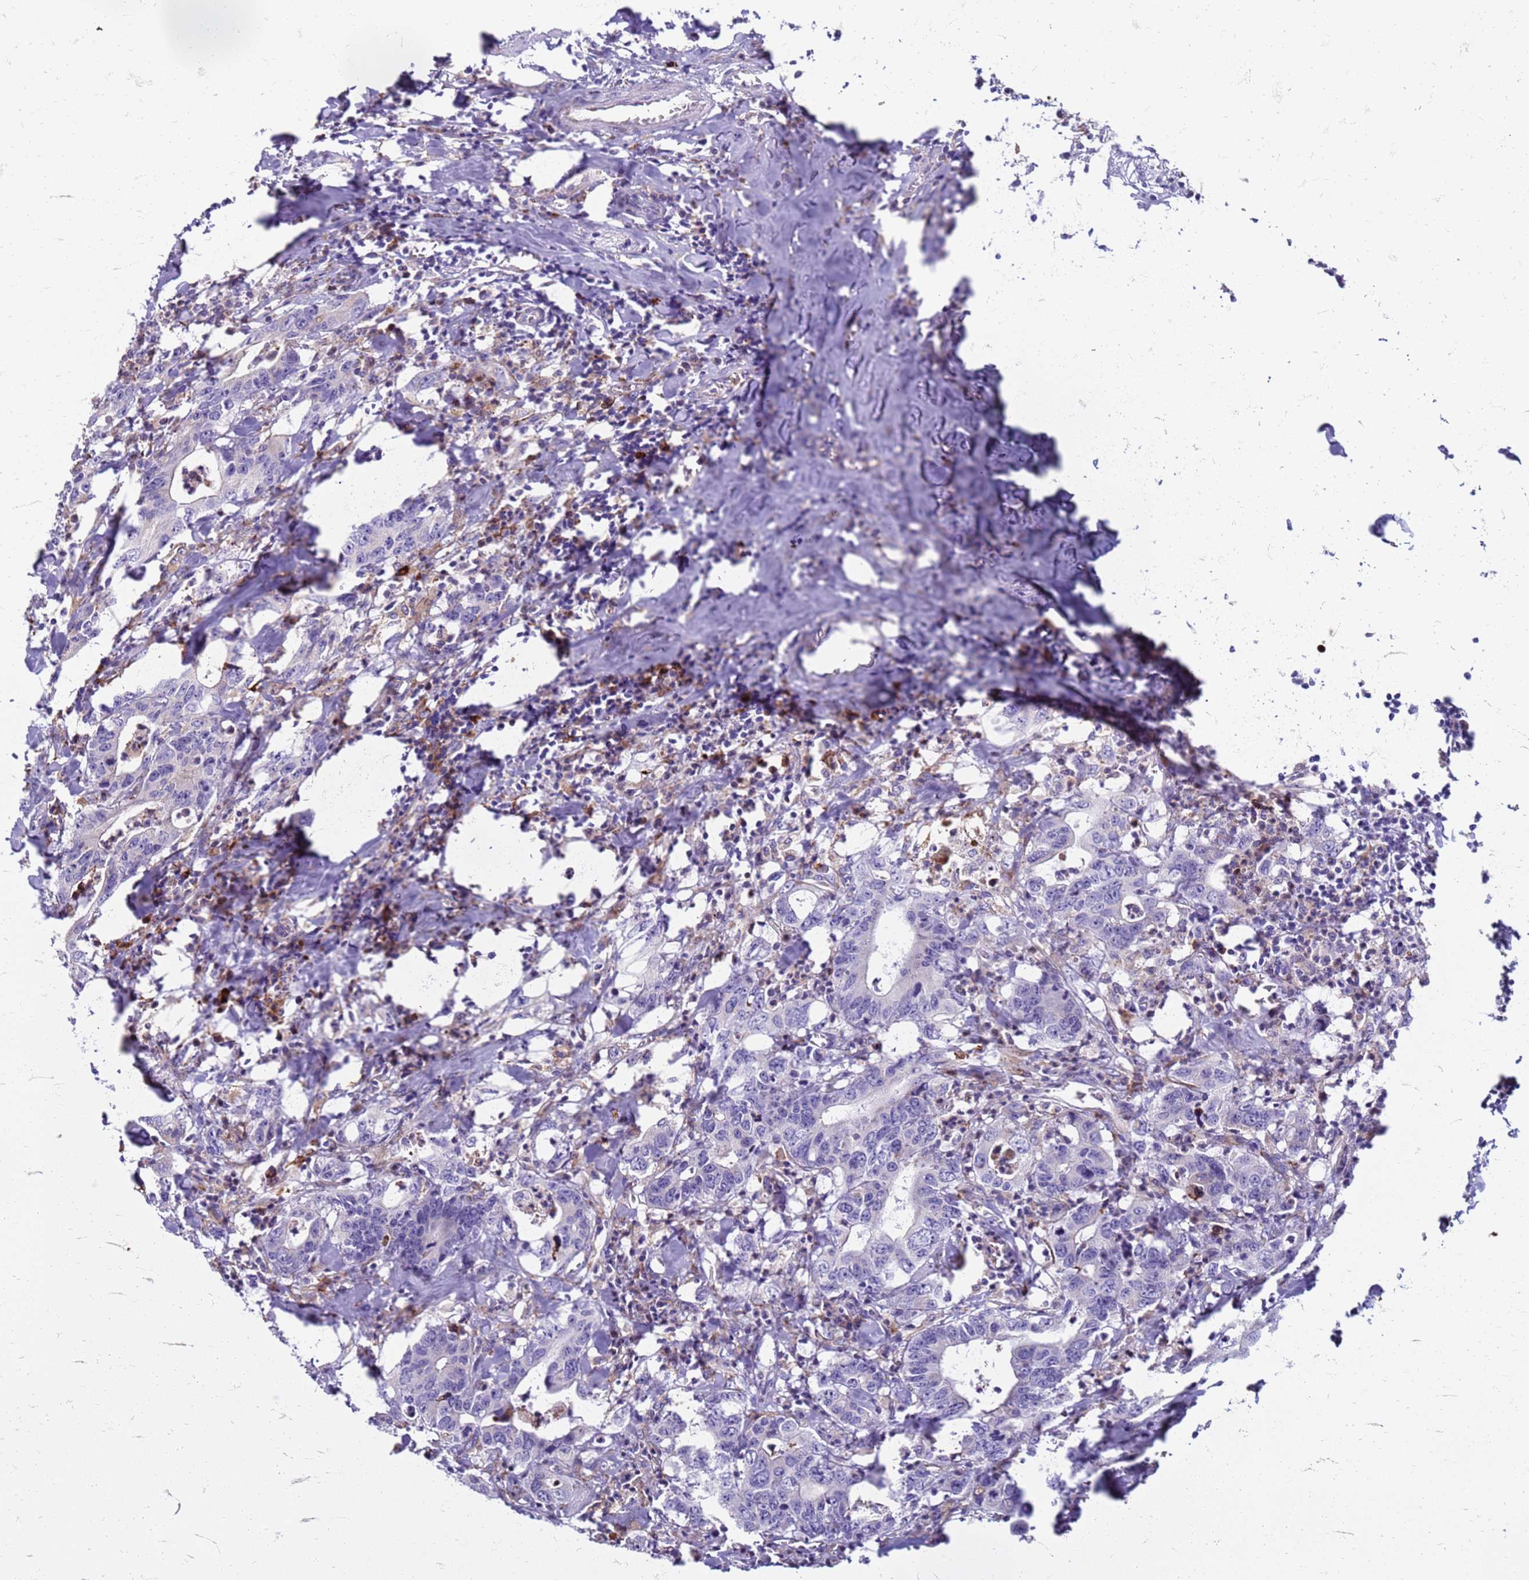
{"staining": {"intensity": "negative", "quantity": "none", "location": "none"}, "tissue": "colorectal cancer", "cell_type": "Tumor cells", "image_type": "cancer", "snomed": [{"axis": "morphology", "description": "Adenocarcinoma, NOS"}, {"axis": "topography", "description": "Colon"}], "caption": "Colorectal cancer (adenocarcinoma) was stained to show a protein in brown. There is no significant expression in tumor cells.", "gene": "PDK3", "patient": {"sex": "female", "age": 75}}